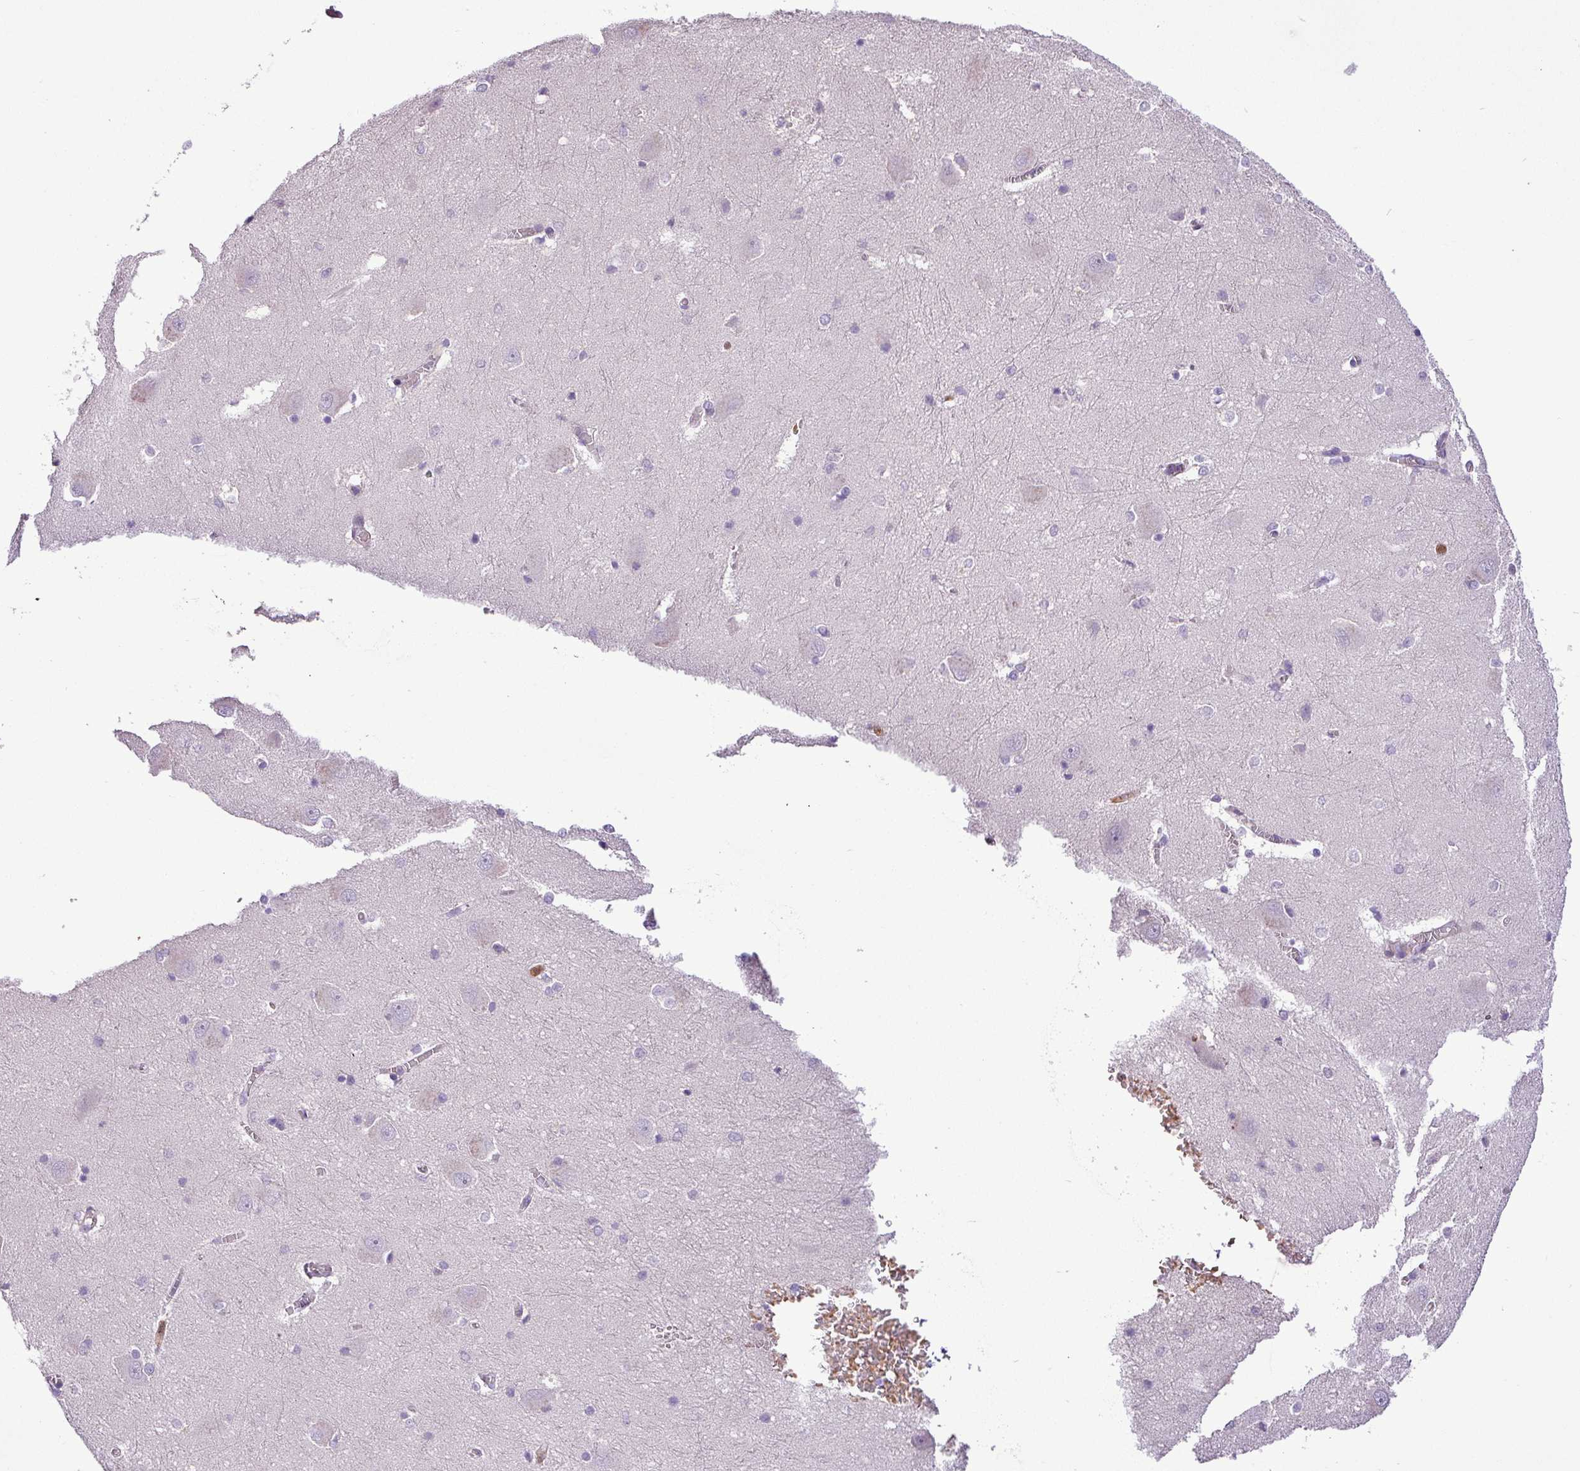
{"staining": {"intensity": "negative", "quantity": "none", "location": "none"}, "tissue": "hippocampus", "cell_type": "Glial cells", "image_type": "normal", "snomed": [{"axis": "morphology", "description": "Normal tissue, NOS"}, {"axis": "topography", "description": "Hippocampus"}], "caption": "Immunohistochemistry micrograph of normal human hippocampus stained for a protein (brown), which reveals no positivity in glial cells.", "gene": "NBEAL2", "patient": {"sex": "female", "age": 64}}